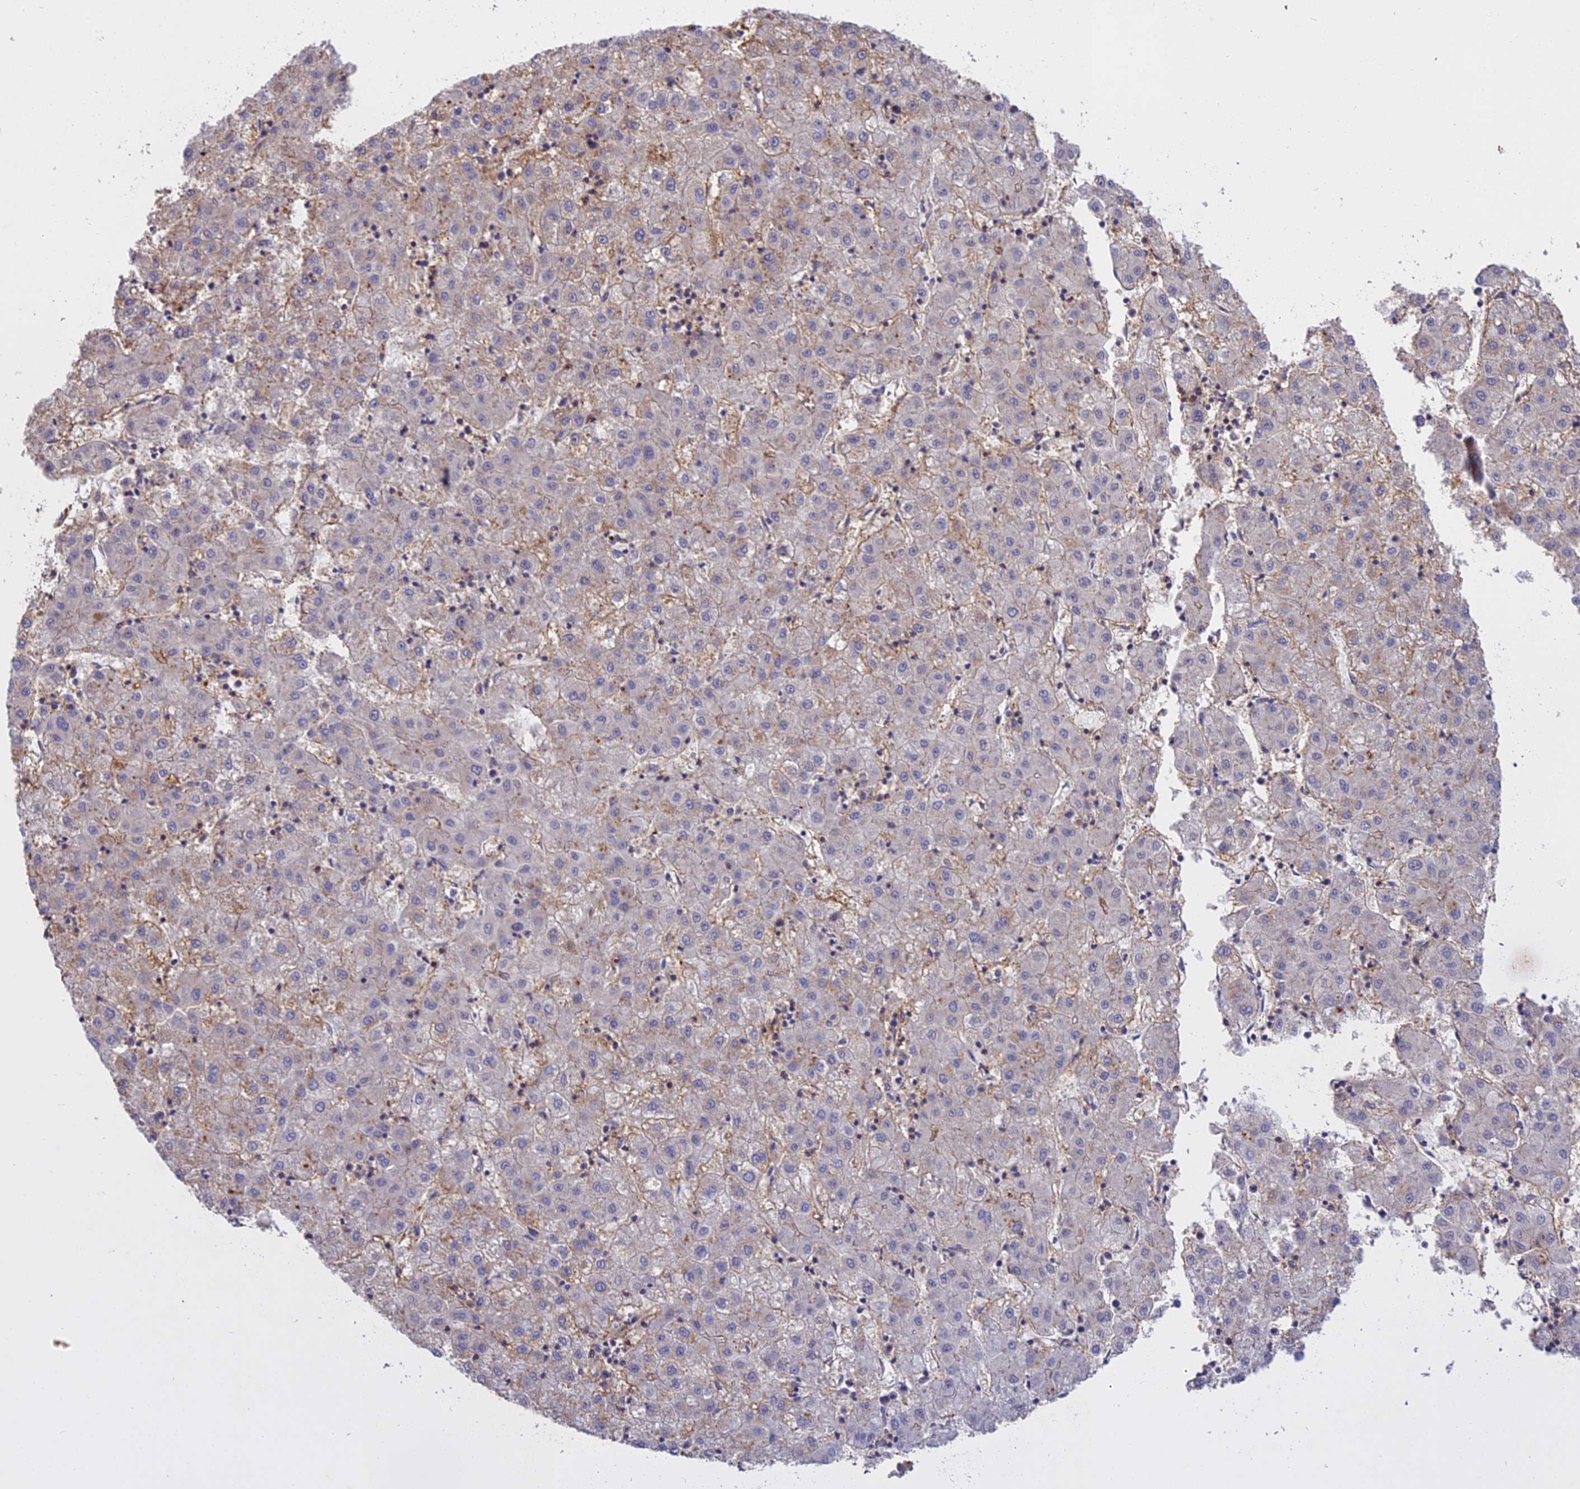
{"staining": {"intensity": "negative", "quantity": "none", "location": "none"}, "tissue": "liver cancer", "cell_type": "Tumor cells", "image_type": "cancer", "snomed": [{"axis": "morphology", "description": "Carcinoma, Hepatocellular, NOS"}, {"axis": "topography", "description": "Liver"}], "caption": "There is no significant positivity in tumor cells of liver cancer (hepatocellular carcinoma).", "gene": "CFAP119", "patient": {"sex": "male", "age": 72}}